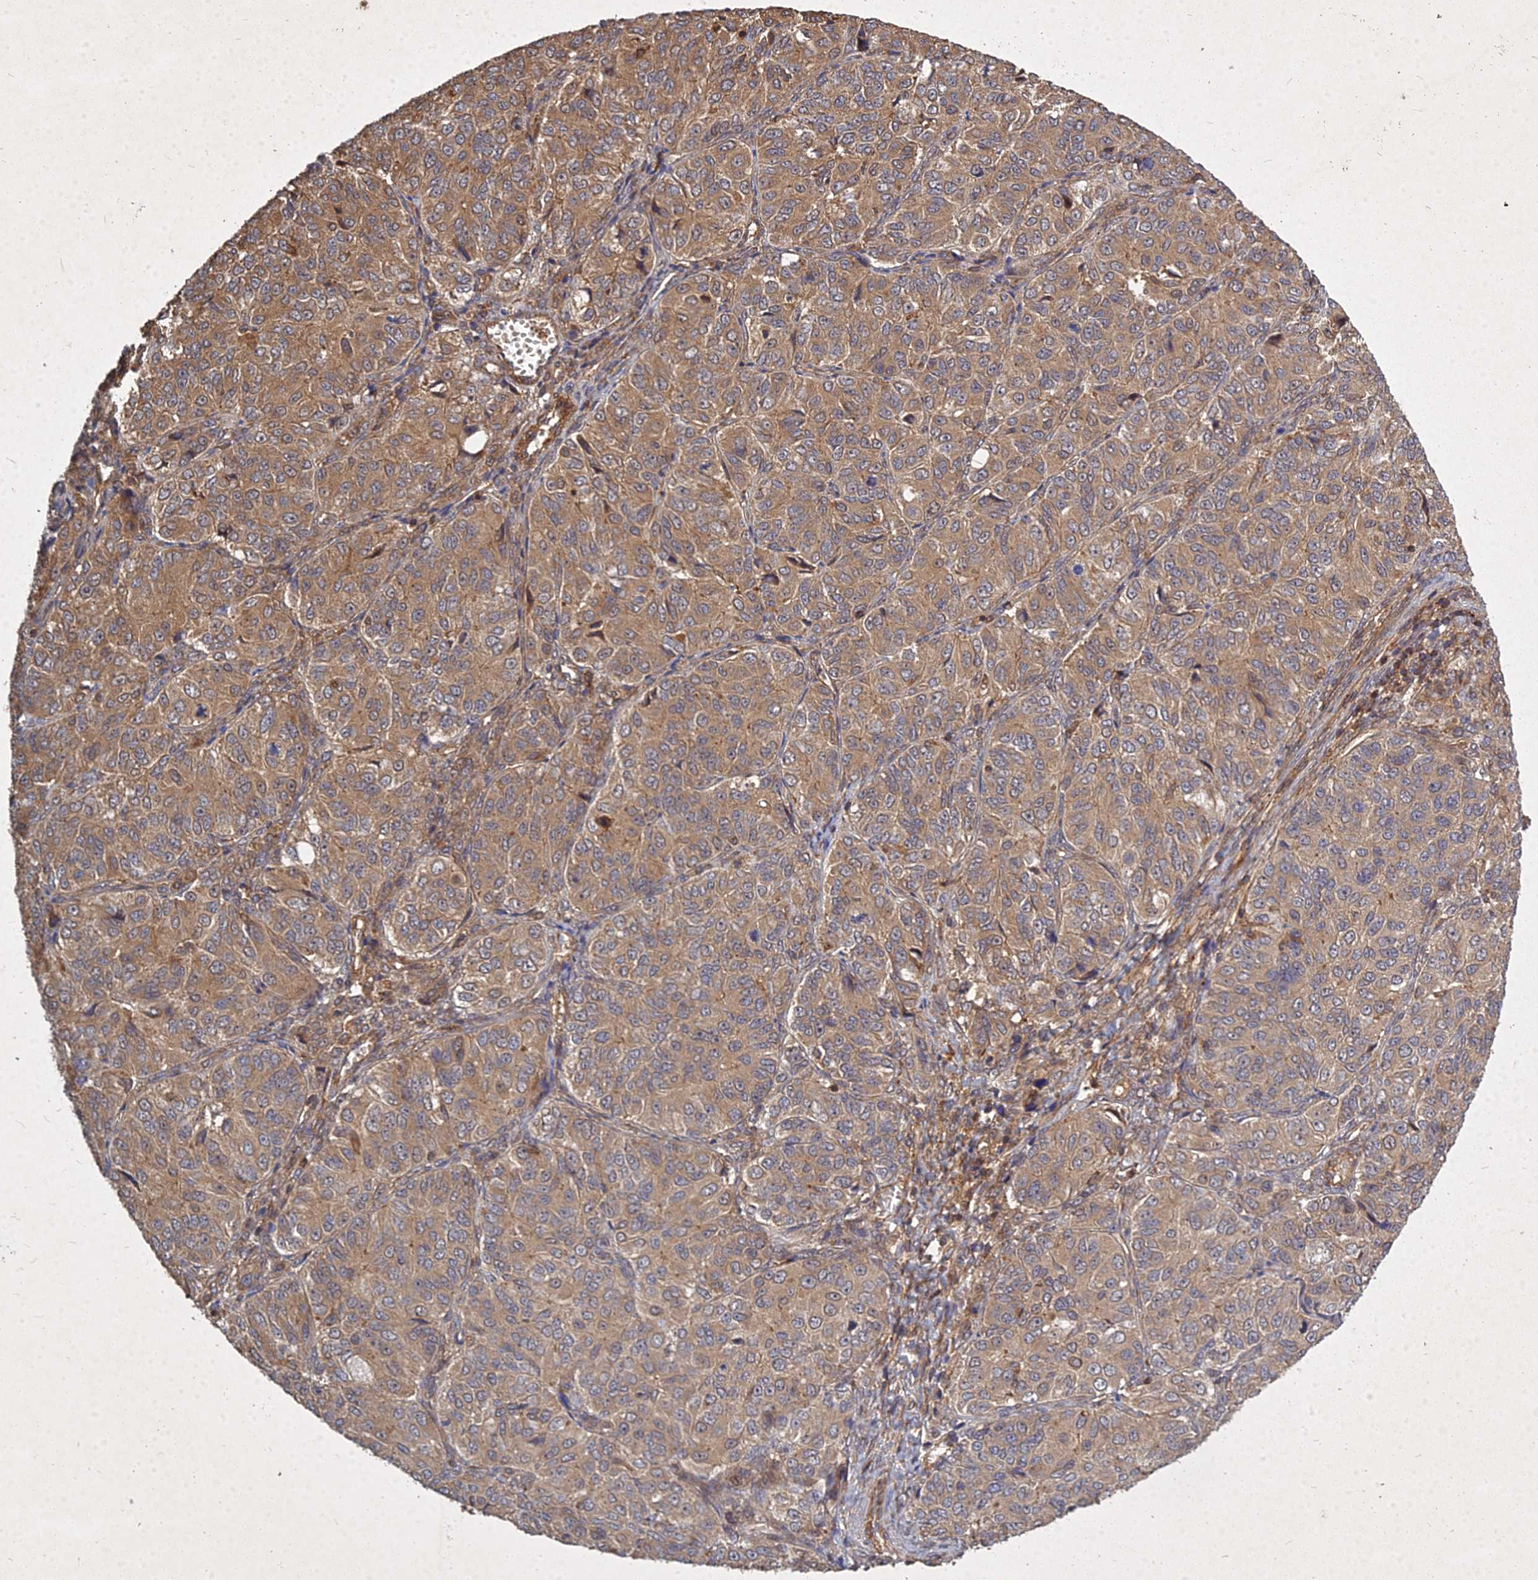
{"staining": {"intensity": "moderate", "quantity": ">75%", "location": "cytoplasmic/membranous"}, "tissue": "ovarian cancer", "cell_type": "Tumor cells", "image_type": "cancer", "snomed": [{"axis": "morphology", "description": "Carcinoma, endometroid"}, {"axis": "topography", "description": "Ovary"}], "caption": "Immunohistochemistry (DAB (3,3'-diaminobenzidine)) staining of ovarian cancer reveals moderate cytoplasmic/membranous protein positivity in about >75% of tumor cells.", "gene": "UBE2W", "patient": {"sex": "female", "age": 51}}